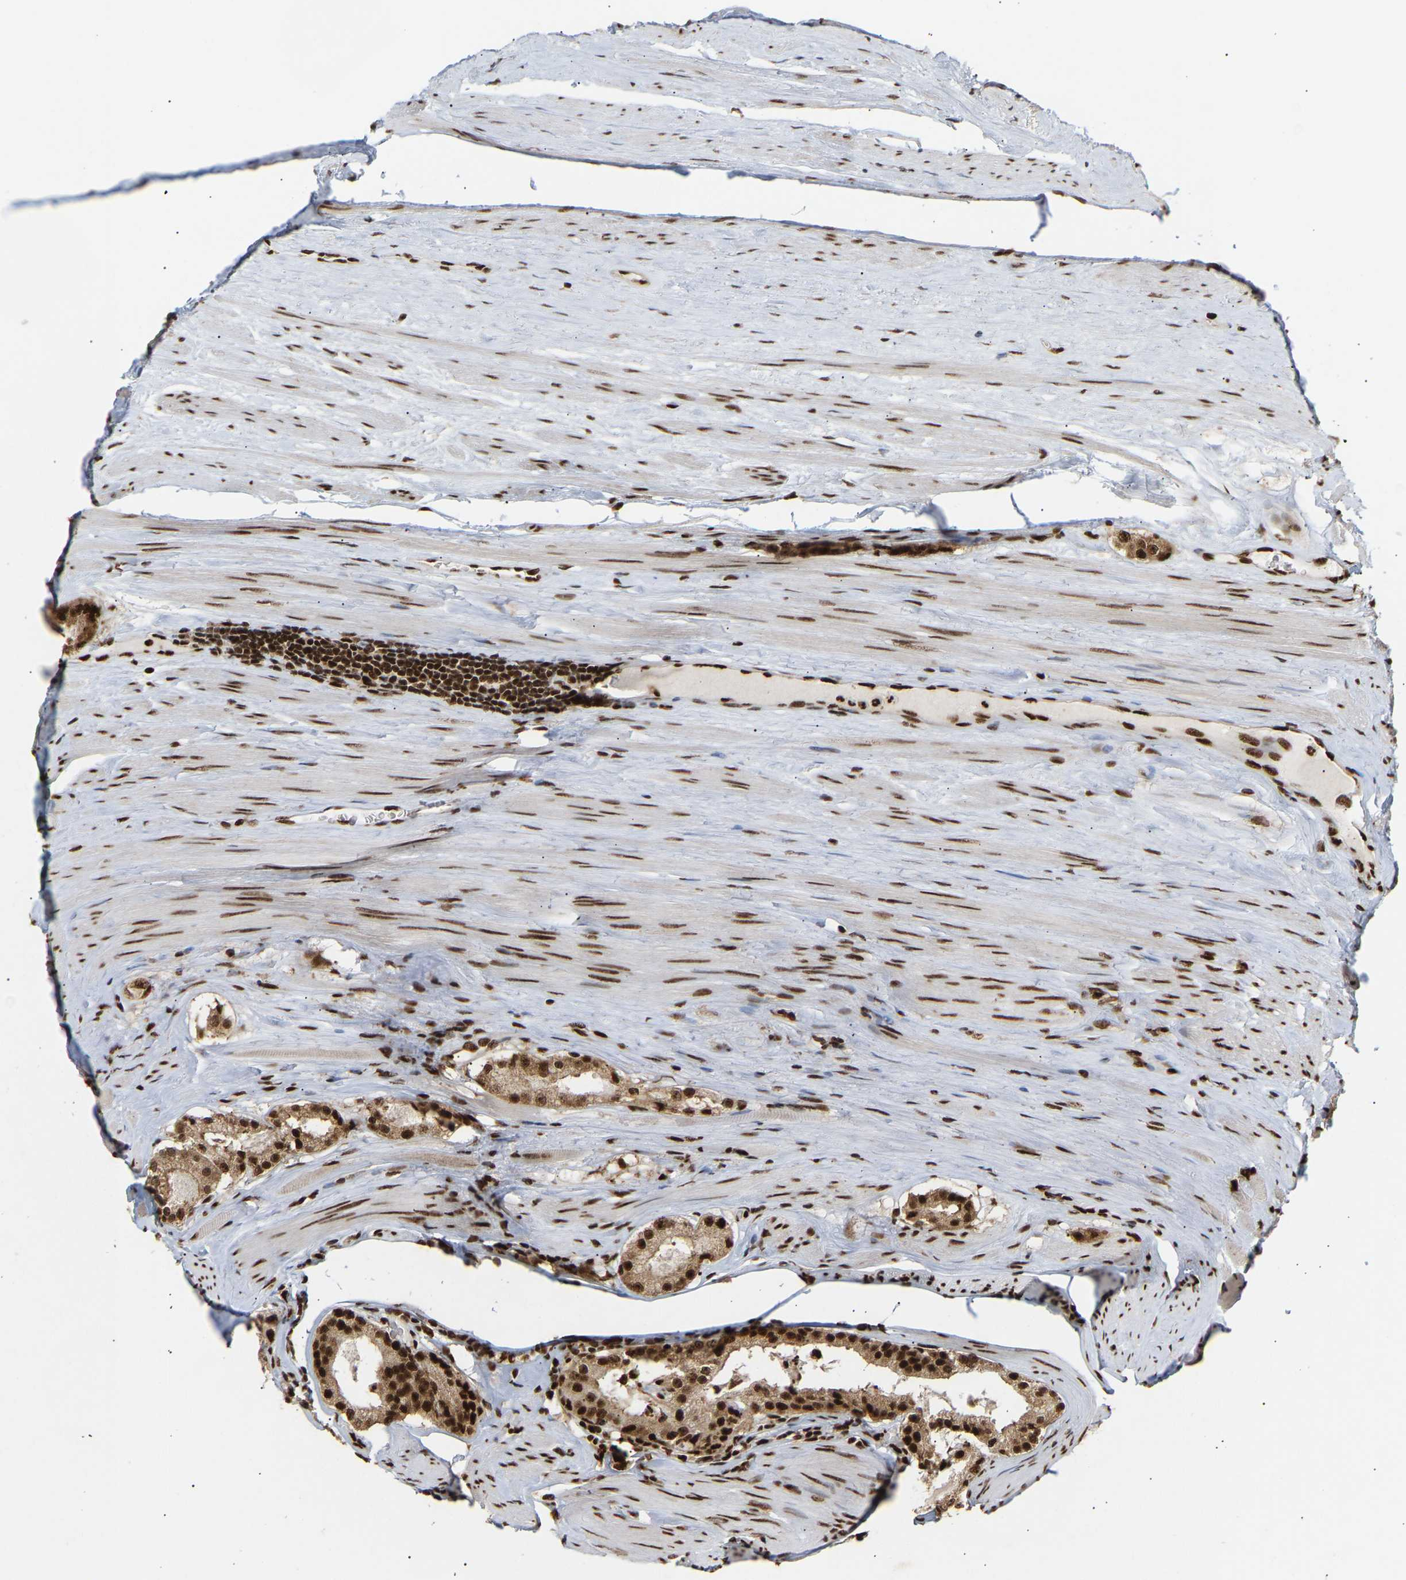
{"staining": {"intensity": "strong", "quantity": ">75%", "location": "cytoplasmic/membranous,nuclear"}, "tissue": "prostate cancer", "cell_type": "Tumor cells", "image_type": "cancer", "snomed": [{"axis": "morphology", "description": "Adenocarcinoma, Low grade"}, {"axis": "topography", "description": "Prostate"}], "caption": "Immunohistochemistry micrograph of neoplastic tissue: human prostate low-grade adenocarcinoma stained using IHC exhibits high levels of strong protein expression localized specifically in the cytoplasmic/membranous and nuclear of tumor cells, appearing as a cytoplasmic/membranous and nuclear brown color.", "gene": "ALYREF", "patient": {"sex": "male", "age": 70}}